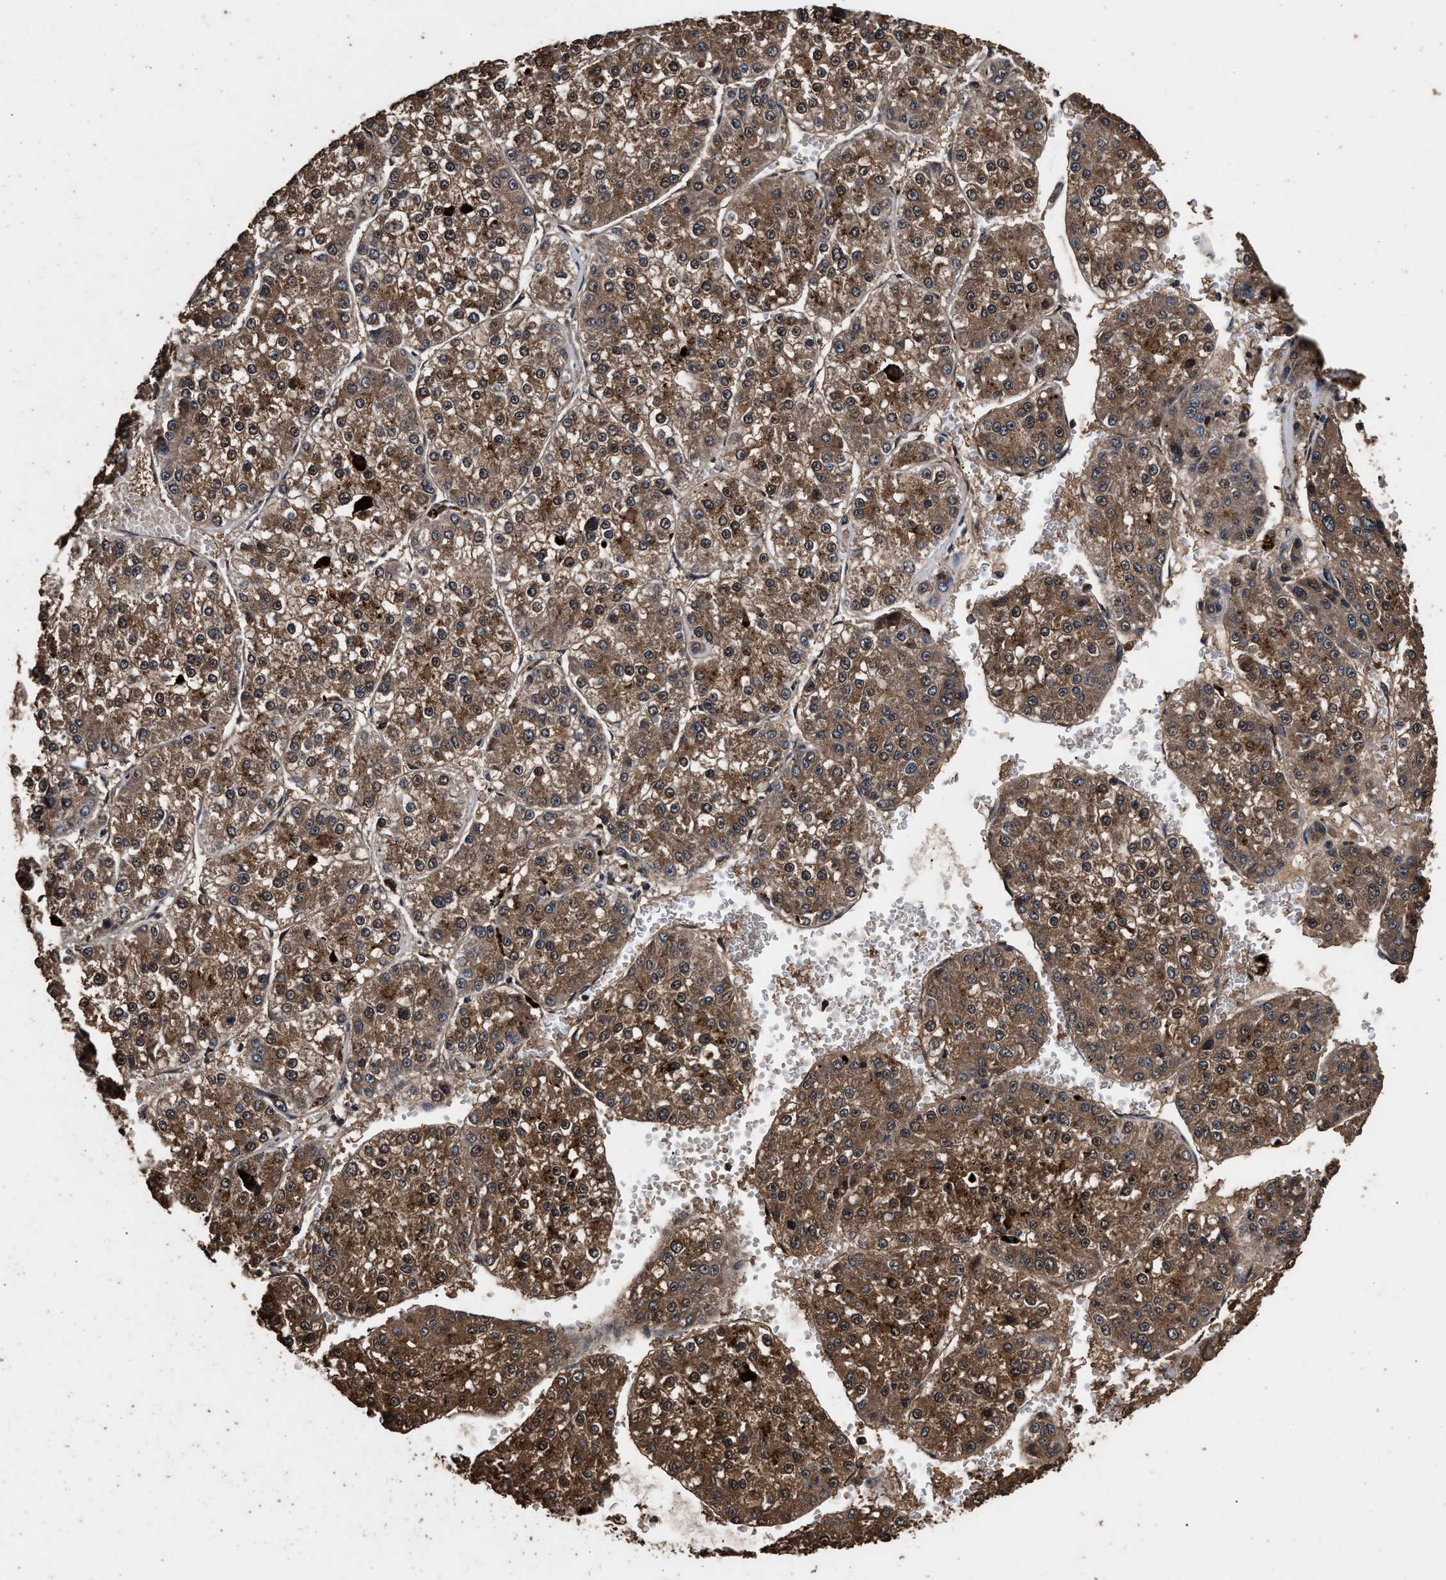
{"staining": {"intensity": "moderate", "quantity": ">75%", "location": "cytoplasmic/membranous"}, "tissue": "liver cancer", "cell_type": "Tumor cells", "image_type": "cancer", "snomed": [{"axis": "morphology", "description": "Carcinoma, Hepatocellular, NOS"}, {"axis": "topography", "description": "Liver"}], "caption": "Moderate cytoplasmic/membranous staining is identified in about >75% of tumor cells in liver cancer (hepatocellular carcinoma).", "gene": "KYAT1", "patient": {"sex": "female", "age": 73}}